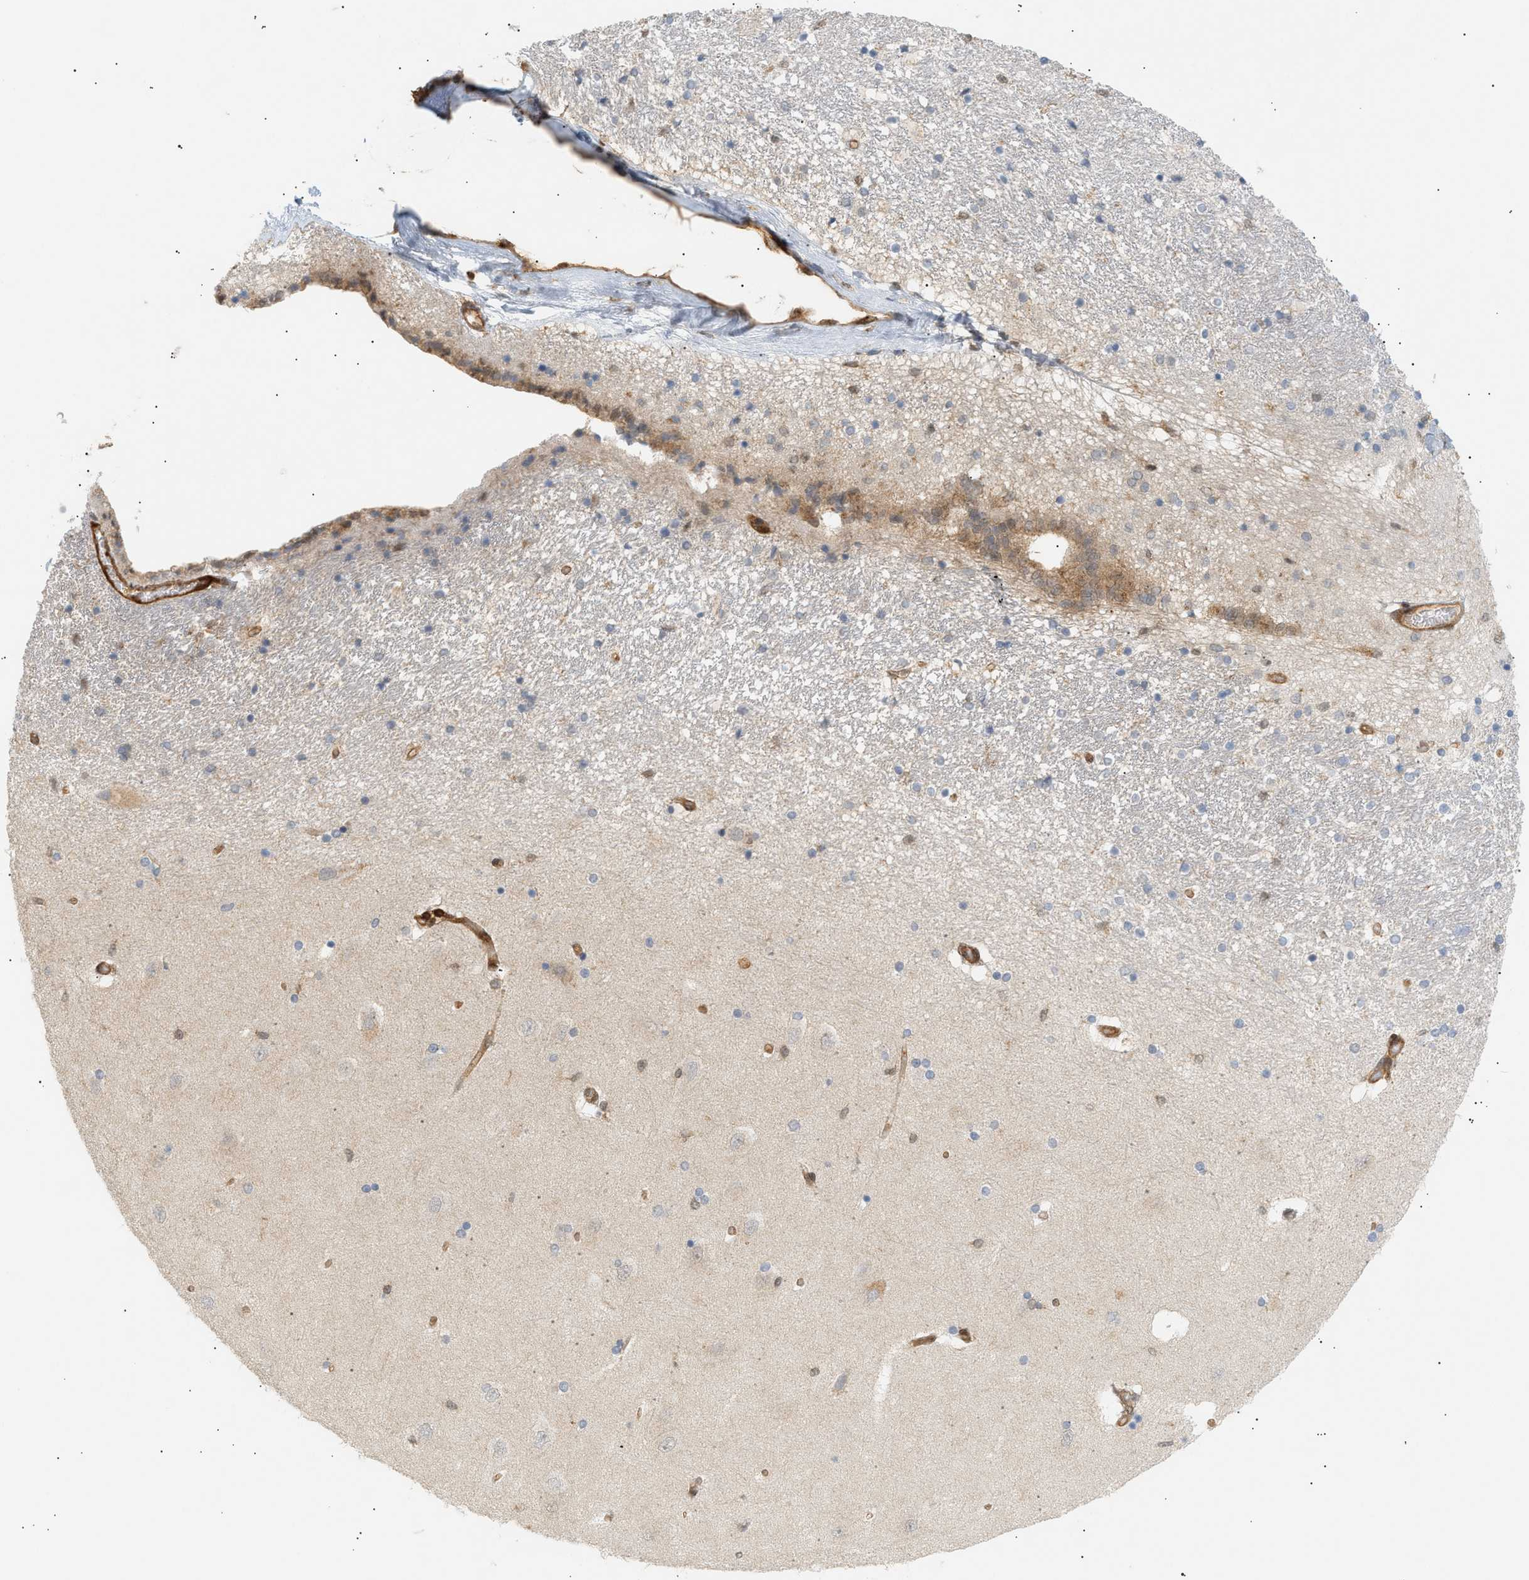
{"staining": {"intensity": "moderate", "quantity": "<25%", "location": "cytoplasmic/membranous"}, "tissue": "hippocampus", "cell_type": "Glial cells", "image_type": "normal", "snomed": [{"axis": "morphology", "description": "Normal tissue, NOS"}, {"axis": "topography", "description": "Hippocampus"}], "caption": "High-power microscopy captured an immunohistochemistry image of benign hippocampus, revealing moderate cytoplasmic/membranous positivity in approximately <25% of glial cells.", "gene": "SHC1", "patient": {"sex": "female", "age": 54}}